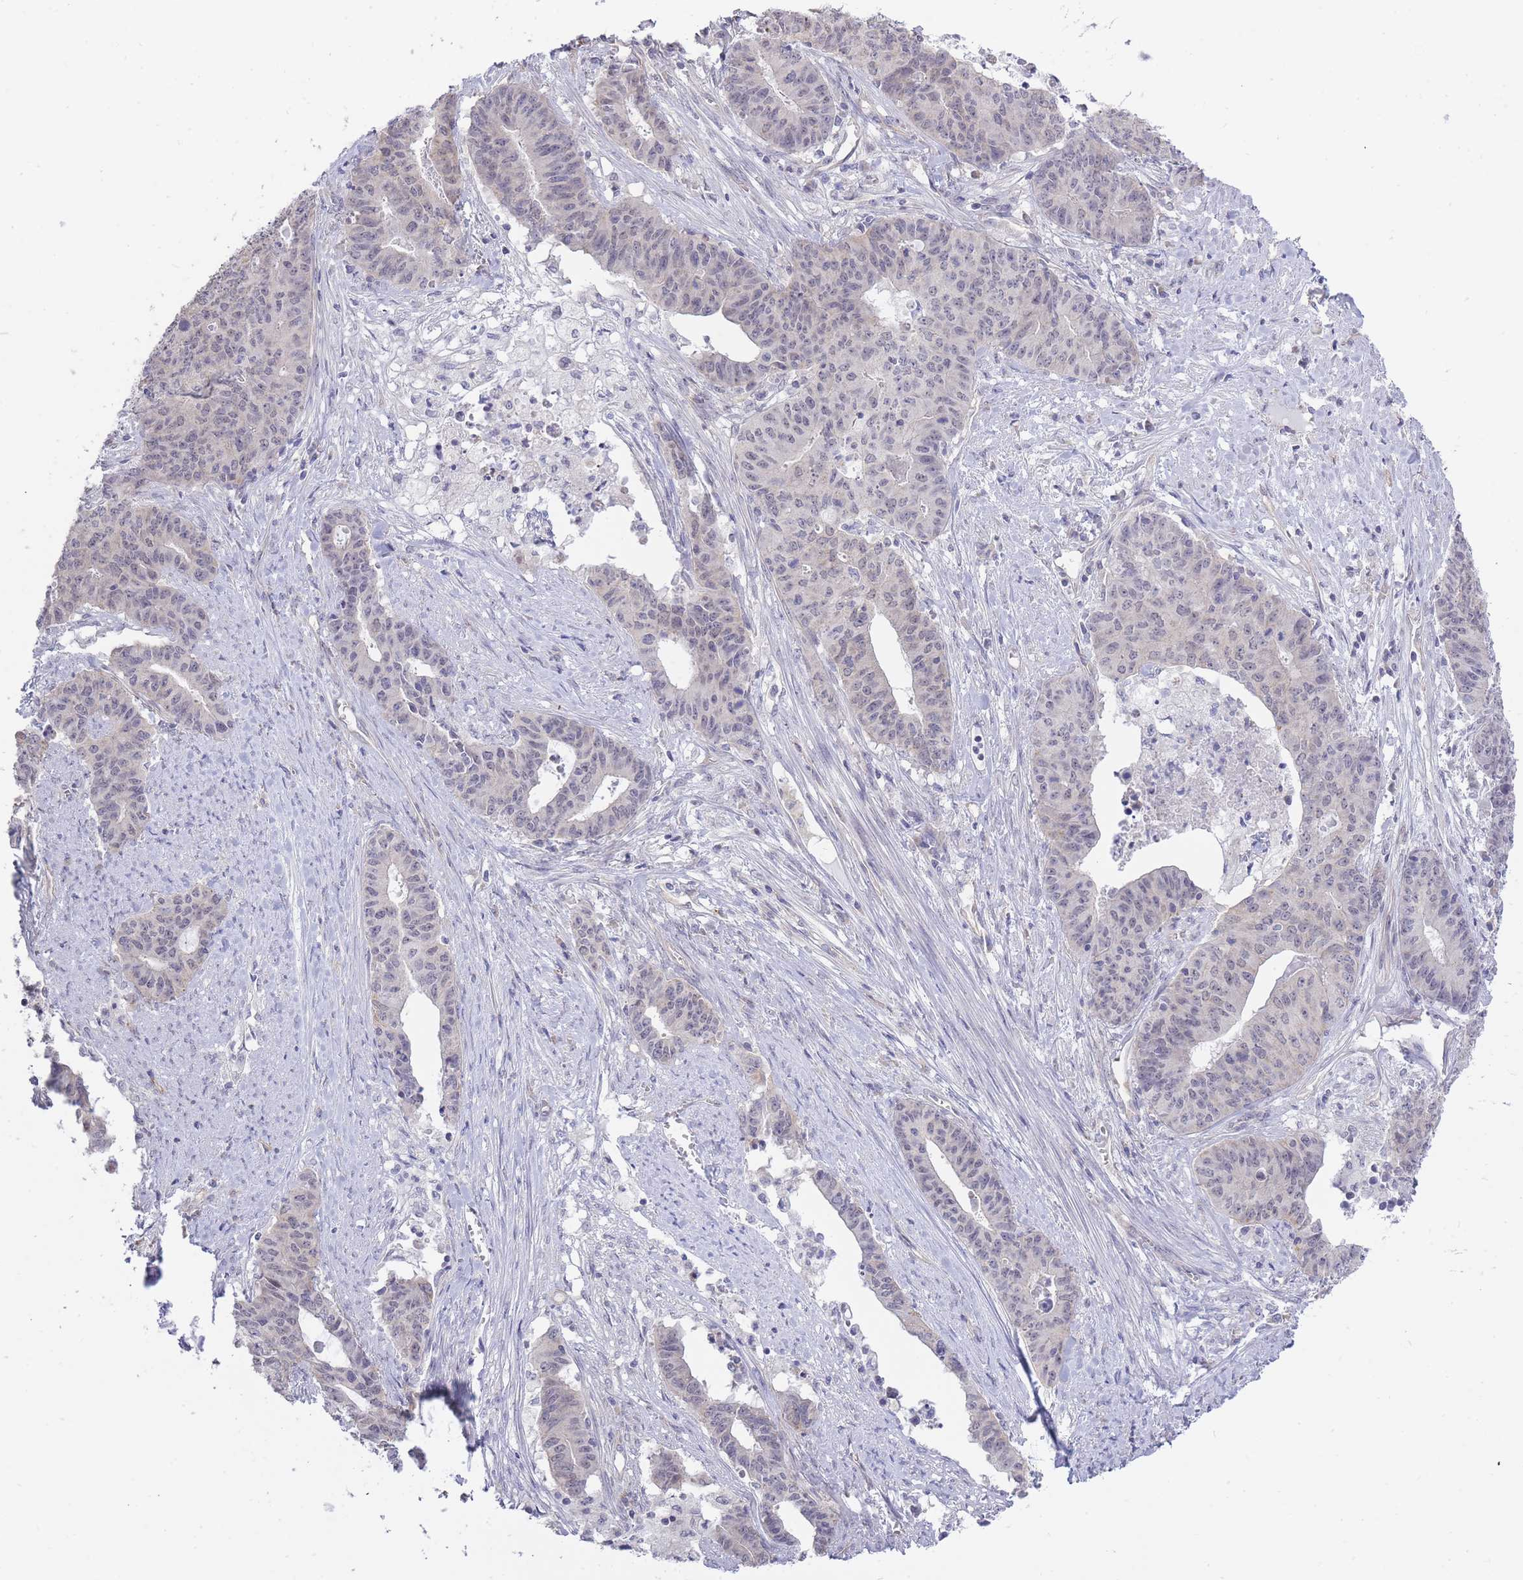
{"staining": {"intensity": "negative", "quantity": "none", "location": "none"}, "tissue": "endometrial cancer", "cell_type": "Tumor cells", "image_type": "cancer", "snomed": [{"axis": "morphology", "description": "Adenocarcinoma, NOS"}, {"axis": "topography", "description": "Endometrium"}], "caption": "IHC photomicrograph of neoplastic tissue: human endometrial cancer stained with DAB (3,3'-diaminobenzidine) reveals no significant protein staining in tumor cells.", "gene": "C19orf25", "patient": {"sex": "female", "age": 59}}